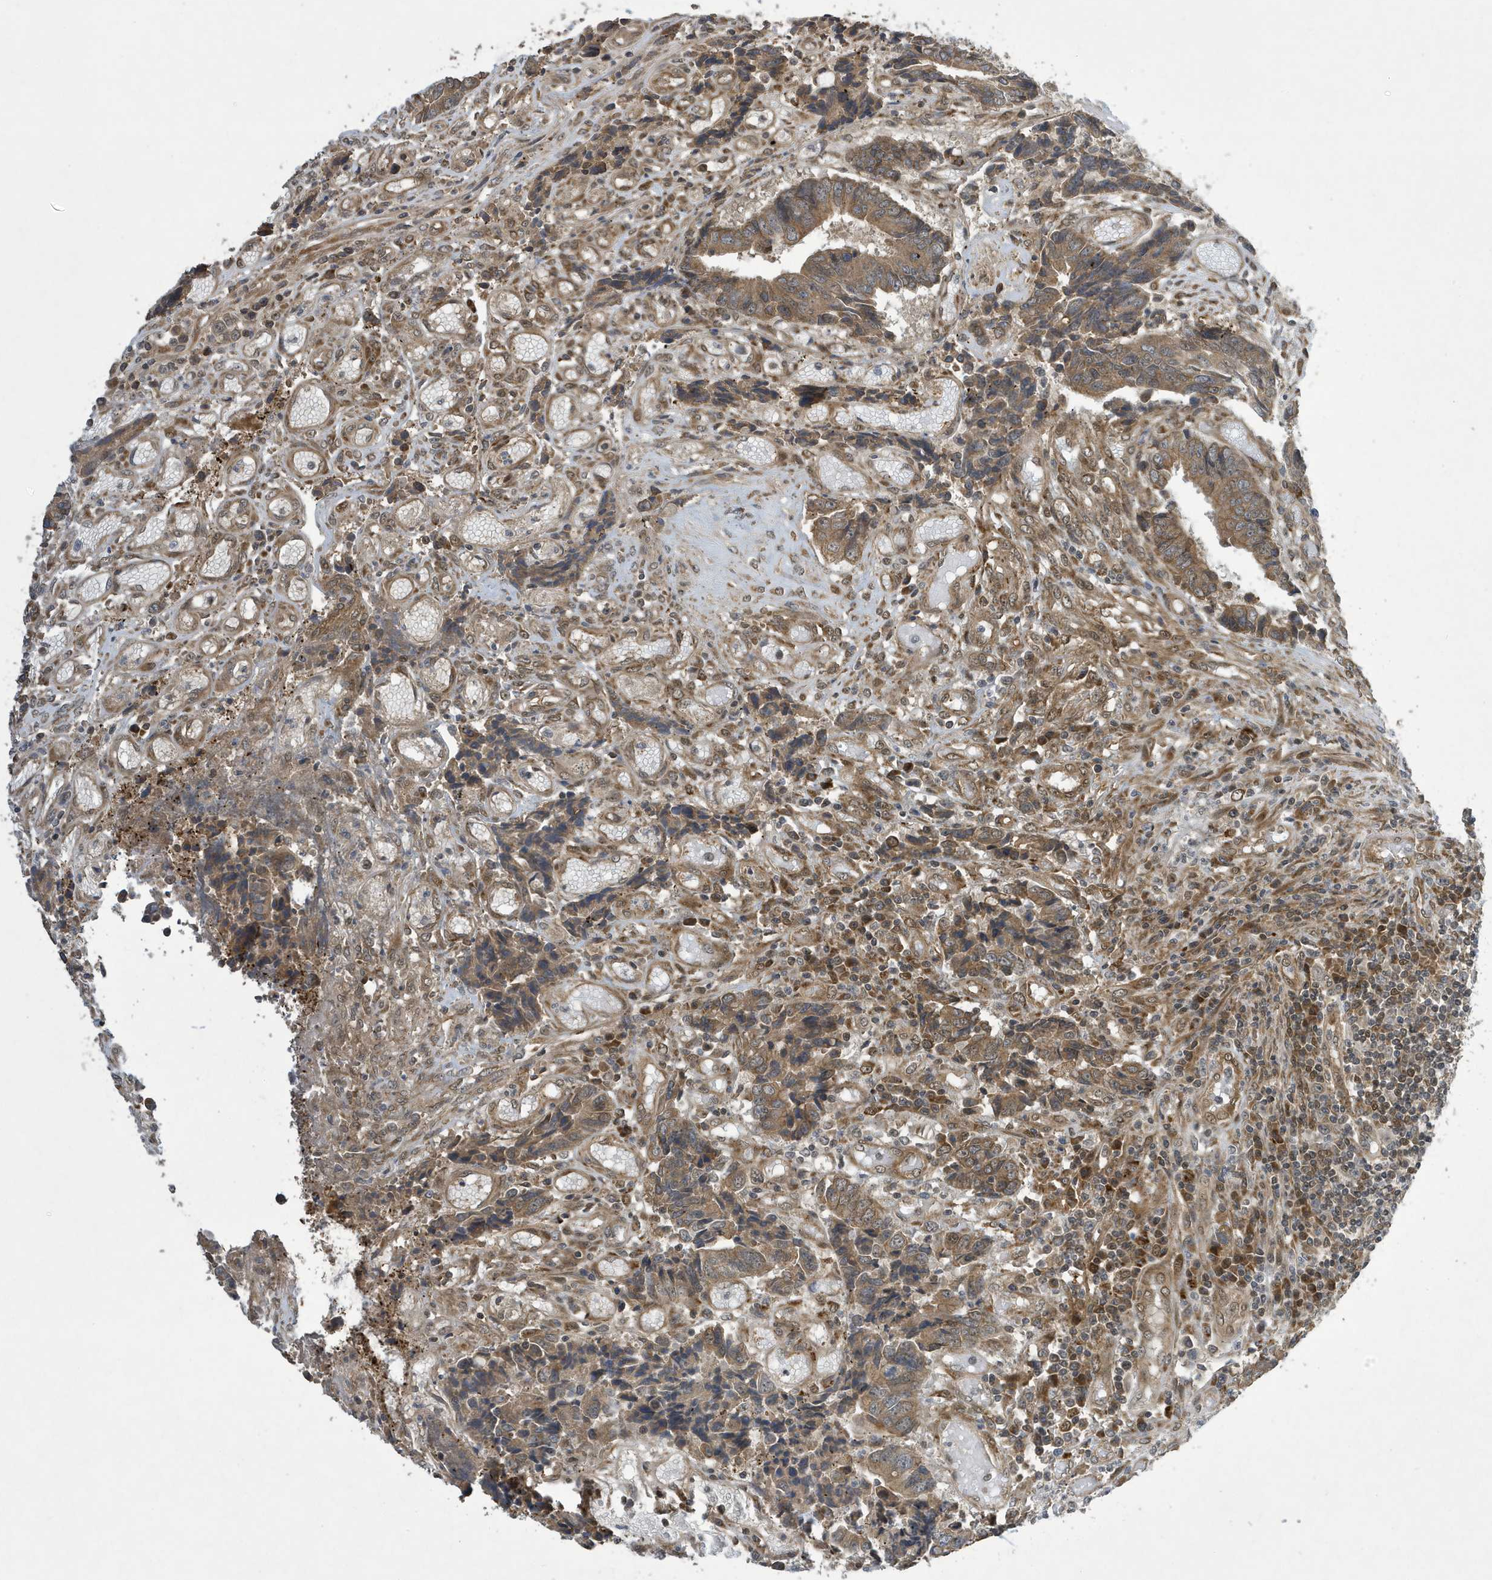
{"staining": {"intensity": "moderate", "quantity": ">75%", "location": "cytoplasmic/membranous"}, "tissue": "colorectal cancer", "cell_type": "Tumor cells", "image_type": "cancer", "snomed": [{"axis": "morphology", "description": "Adenocarcinoma, NOS"}, {"axis": "topography", "description": "Rectum"}], "caption": "Protein analysis of colorectal adenocarcinoma tissue demonstrates moderate cytoplasmic/membranous positivity in approximately >75% of tumor cells. (DAB (3,3'-diaminobenzidine) IHC with brightfield microscopy, high magnification).", "gene": "NCOA7", "patient": {"sex": "male", "age": 84}}